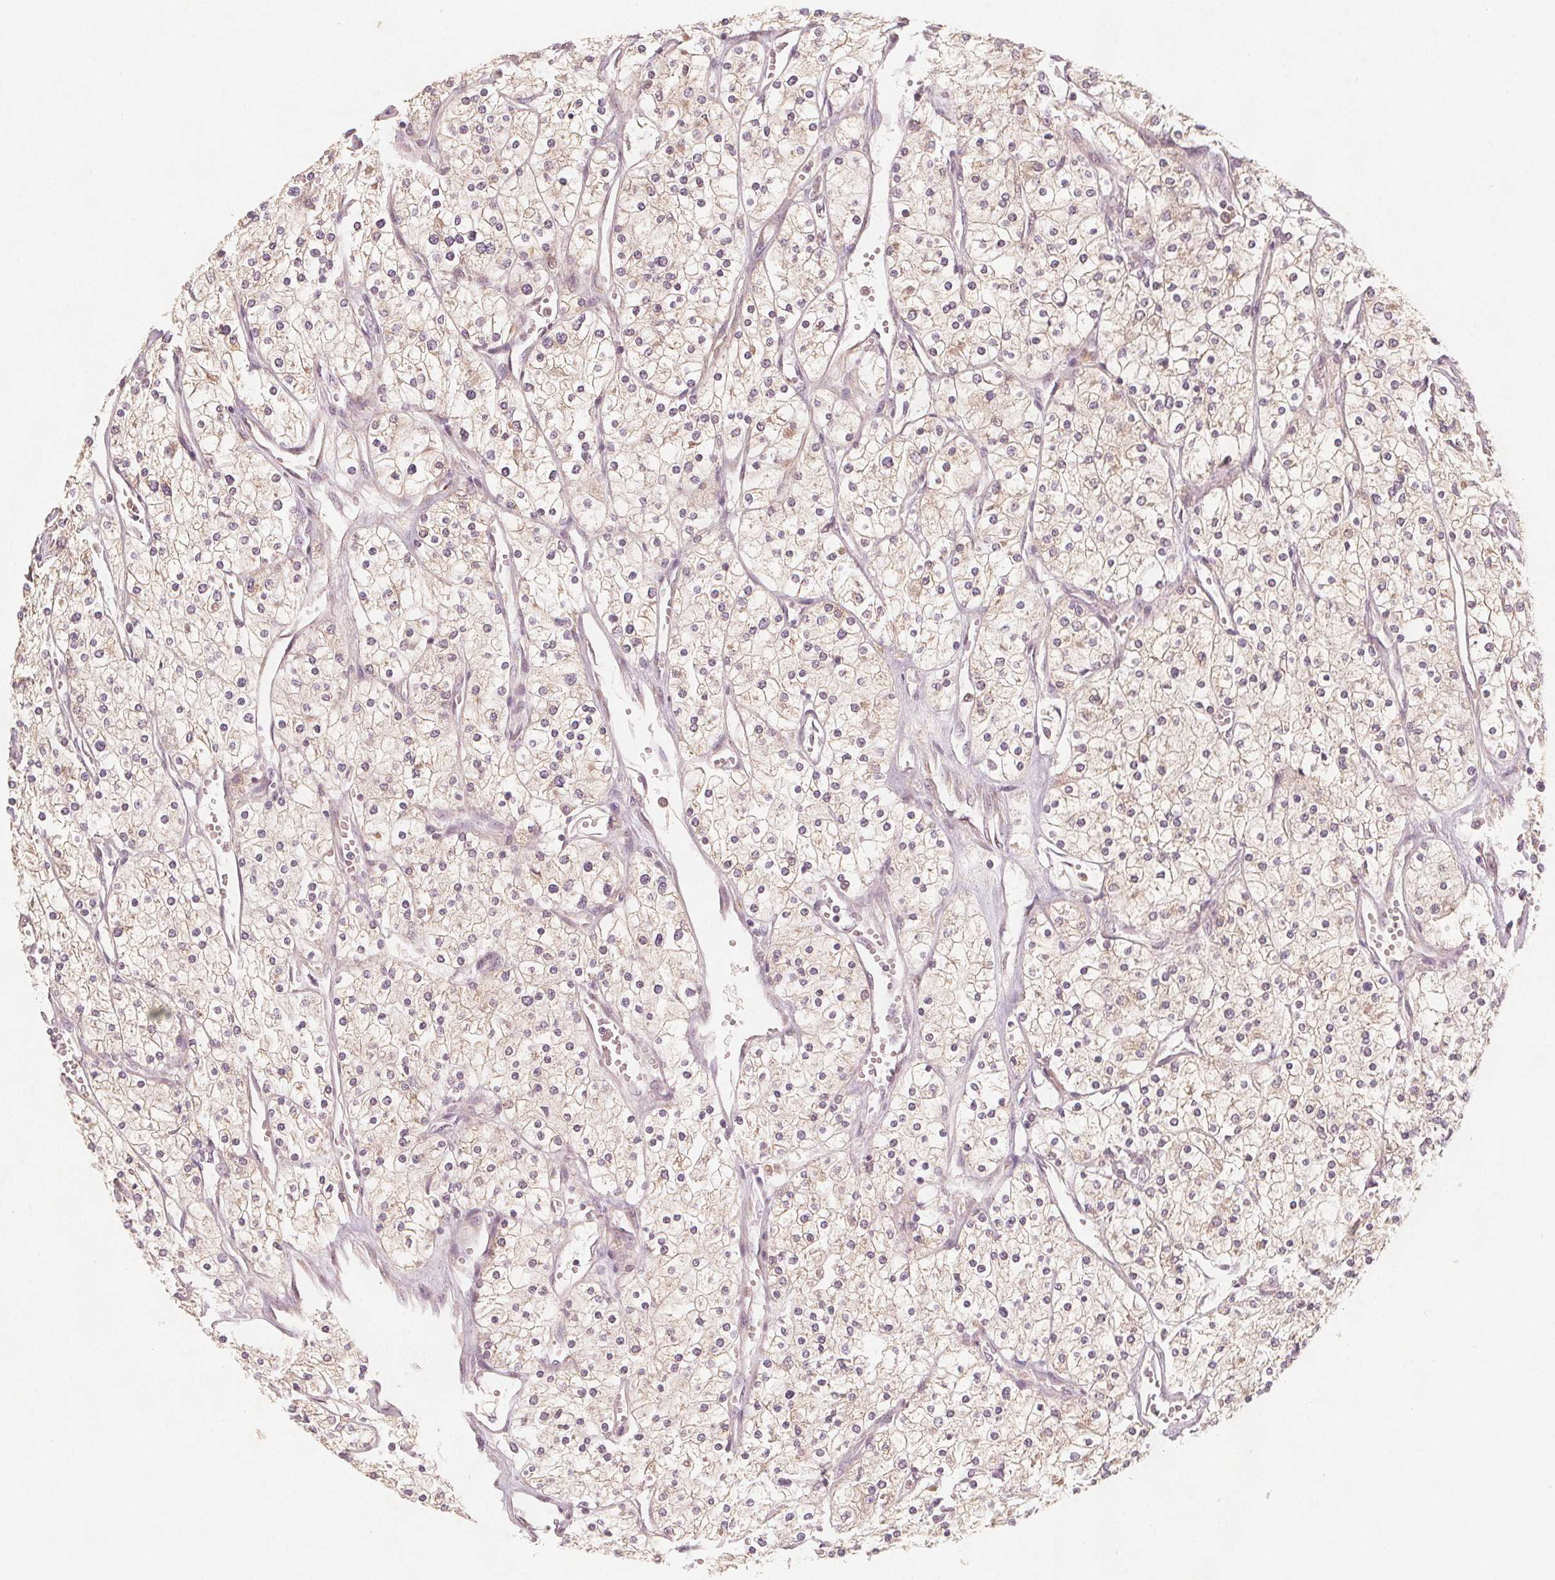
{"staining": {"intensity": "negative", "quantity": "none", "location": "none"}, "tissue": "renal cancer", "cell_type": "Tumor cells", "image_type": "cancer", "snomed": [{"axis": "morphology", "description": "Adenocarcinoma, NOS"}, {"axis": "topography", "description": "Kidney"}], "caption": "This is an immunohistochemistry (IHC) micrograph of adenocarcinoma (renal). There is no expression in tumor cells.", "gene": "NCSTN", "patient": {"sex": "male", "age": 80}}